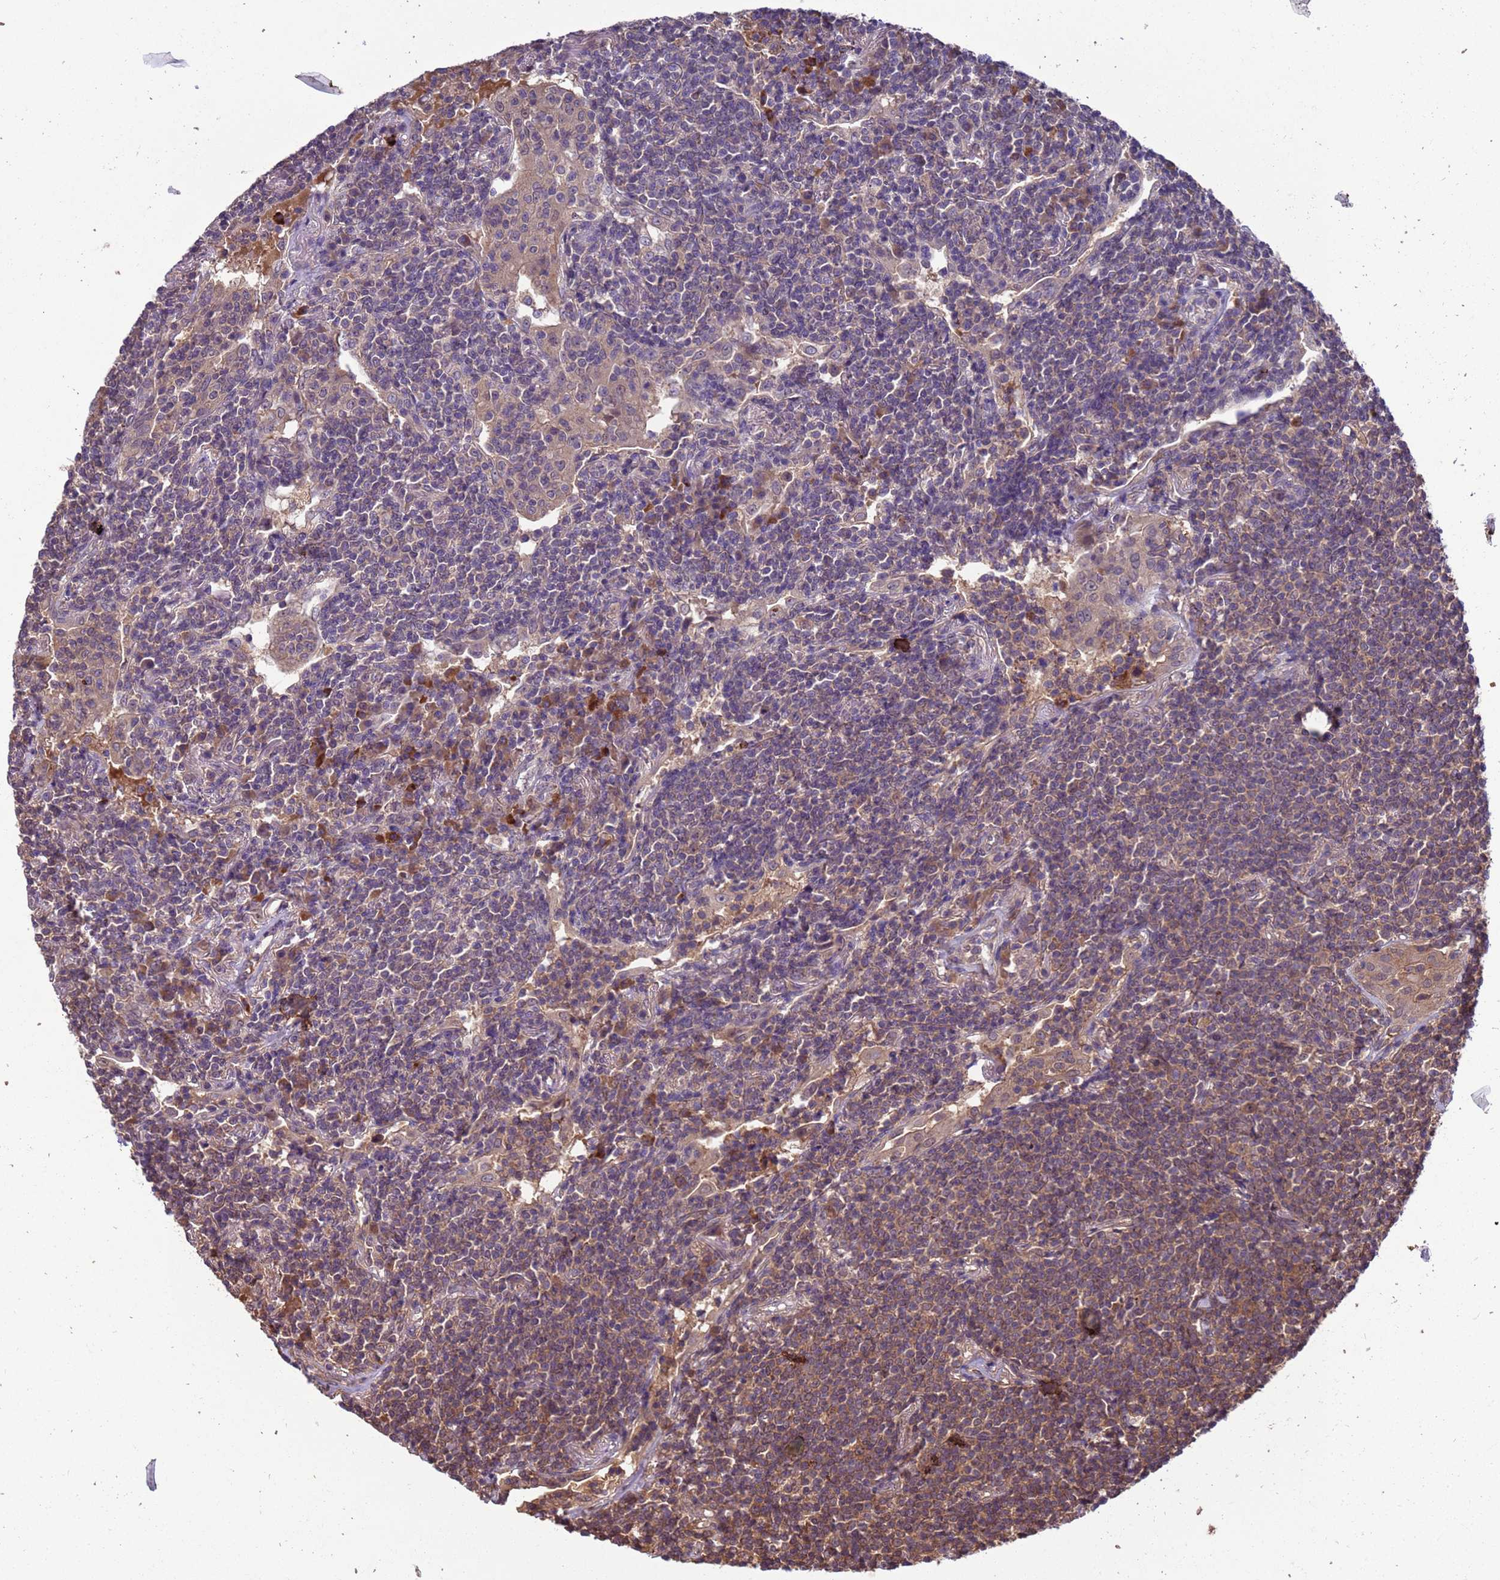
{"staining": {"intensity": "moderate", "quantity": "25%-75%", "location": "cytoplasmic/membranous"}, "tissue": "lymphoma", "cell_type": "Tumor cells", "image_type": "cancer", "snomed": [{"axis": "morphology", "description": "Malignant lymphoma, non-Hodgkin's type, Low grade"}, {"axis": "topography", "description": "Lung"}], "caption": "DAB (3,3'-diaminobenzidine) immunohistochemical staining of human malignant lymphoma, non-Hodgkin's type (low-grade) exhibits moderate cytoplasmic/membranous protein positivity in approximately 25%-75% of tumor cells.", "gene": "ZFP69B", "patient": {"sex": "female", "age": 71}}